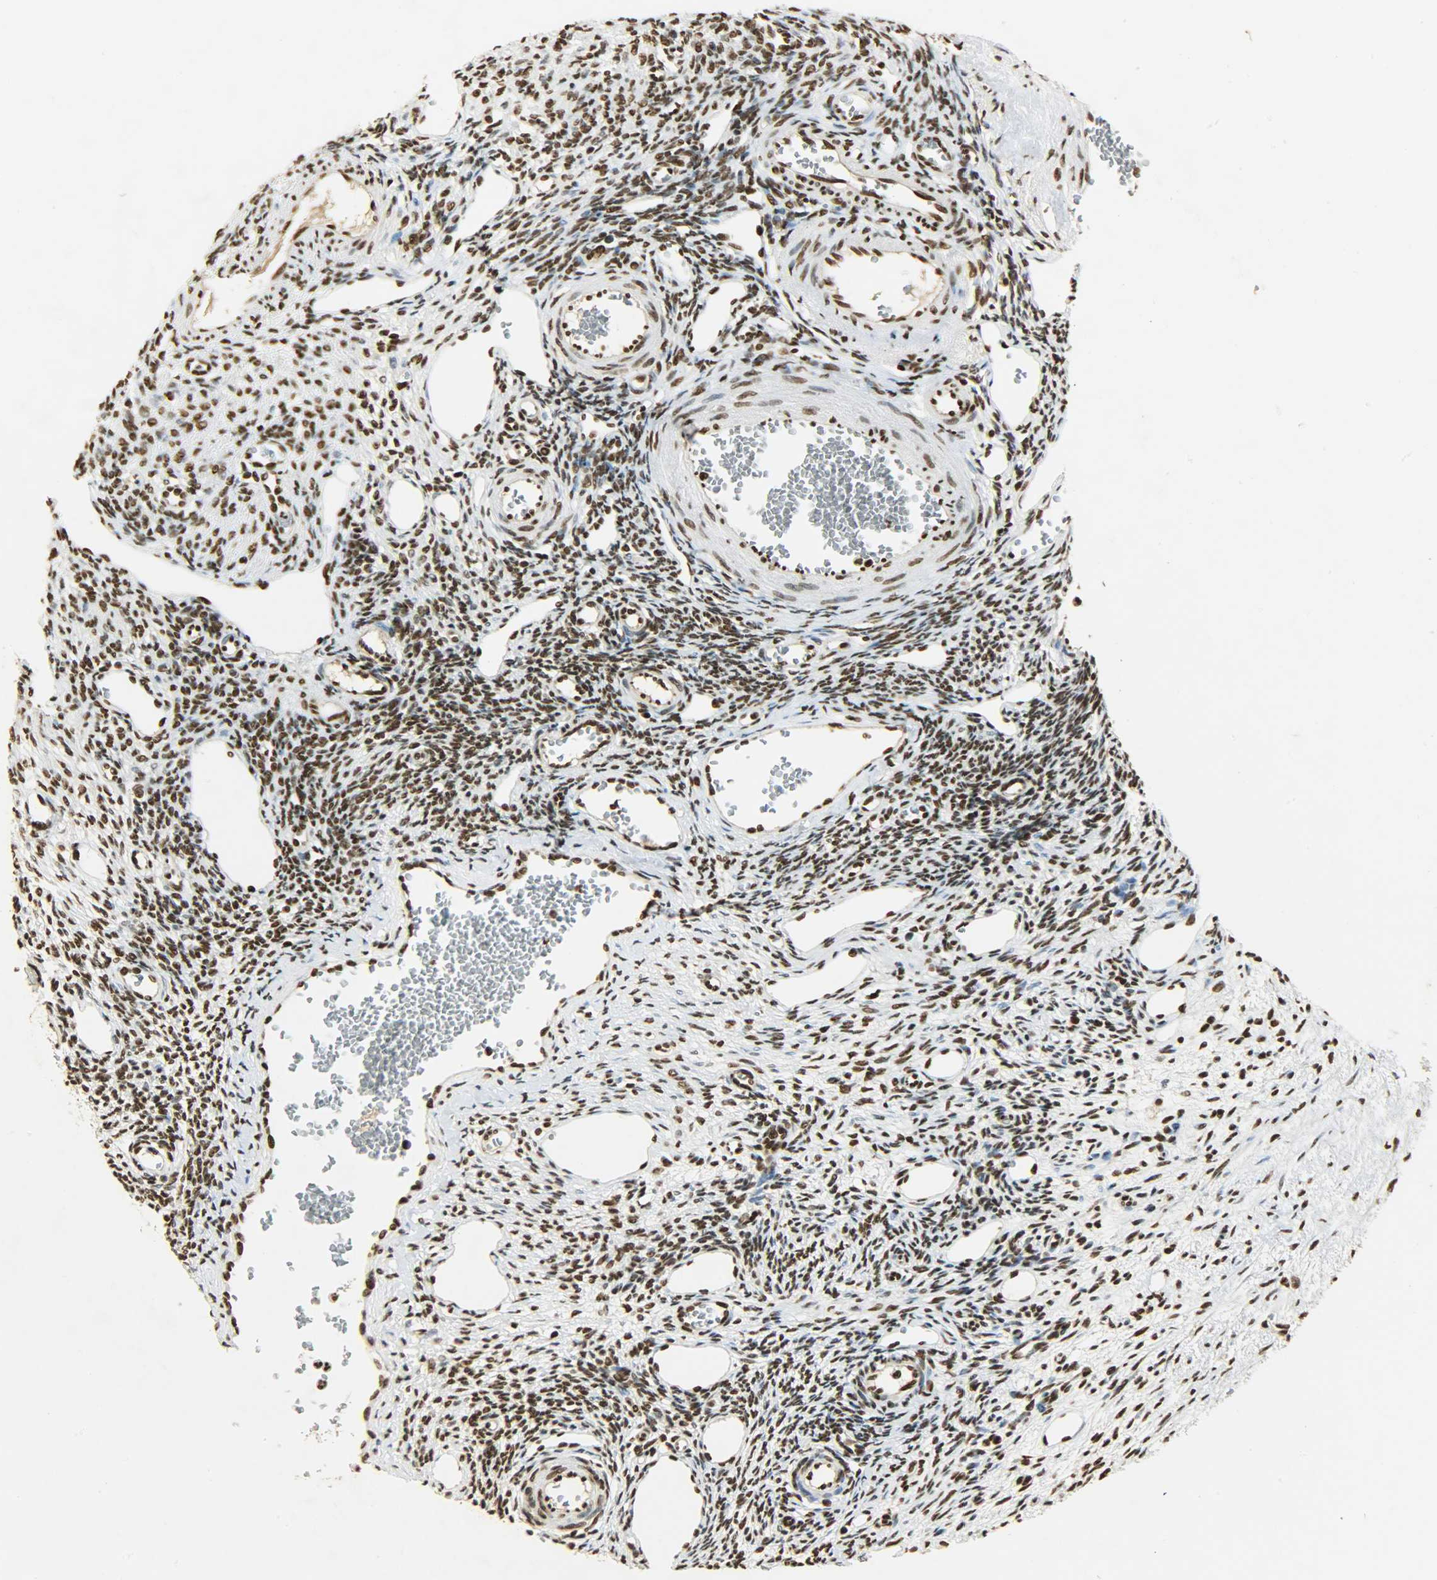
{"staining": {"intensity": "strong", "quantity": ">75%", "location": "nuclear"}, "tissue": "ovary", "cell_type": "Follicle cells", "image_type": "normal", "snomed": [{"axis": "morphology", "description": "Normal tissue, NOS"}, {"axis": "topography", "description": "Ovary"}], "caption": "Immunohistochemistry (IHC) of unremarkable human ovary demonstrates high levels of strong nuclear positivity in approximately >75% of follicle cells.", "gene": "KHDRBS1", "patient": {"sex": "female", "age": 33}}